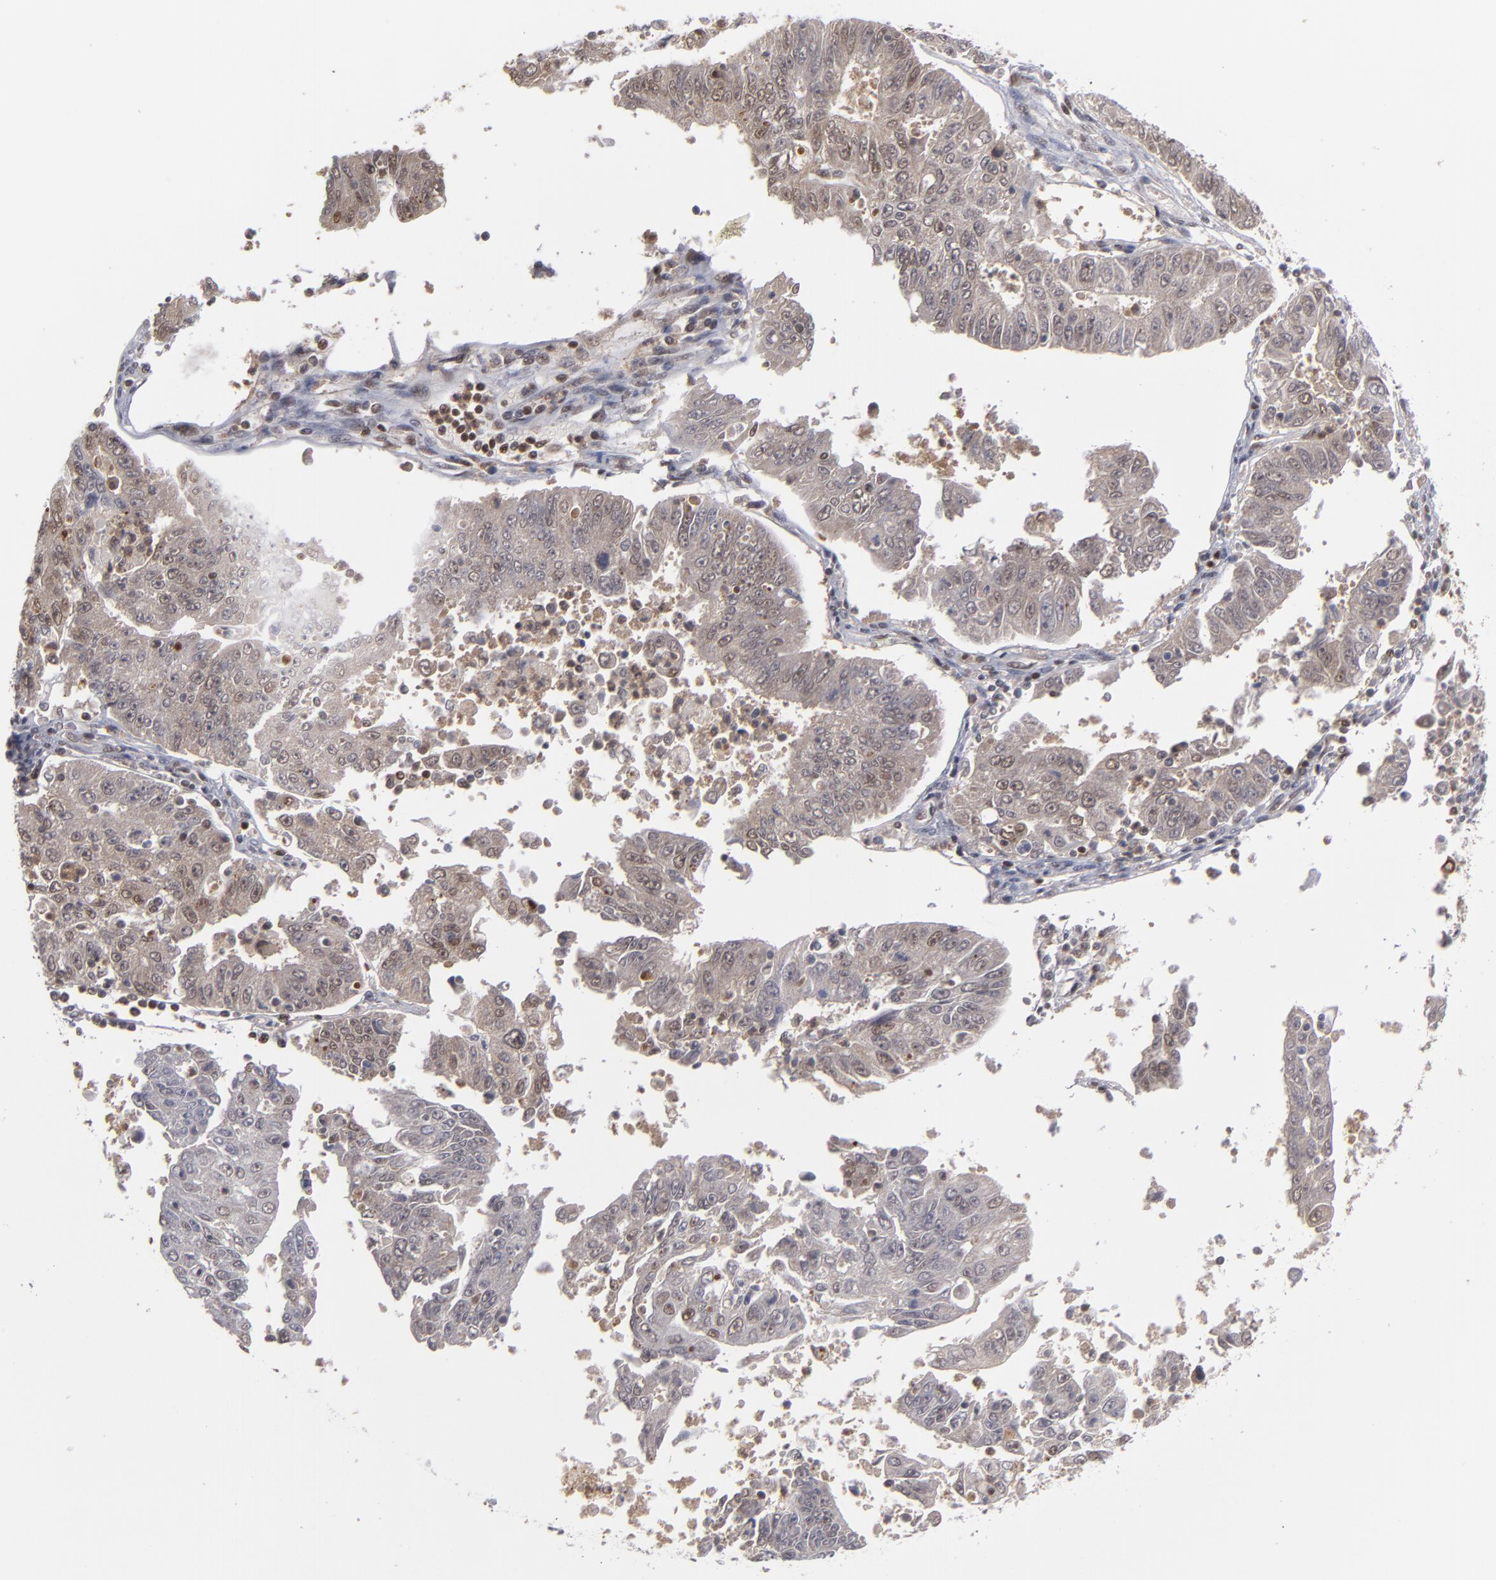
{"staining": {"intensity": "weak", "quantity": "25%-75%", "location": "cytoplasmic/membranous,nuclear"}, "tissue": "endometrial cancer", "cell_type": "Tumor cells", "image_type": "cancer", "snomed": [{"axis": "morphology", "description": "Adenocarcinoma, NOS"}, {"axis": "topography", "description": "Endometrium"}], "caption": "Tumor cells reveal weak cytoplasmic/membranous and nuclear expression in about 25%-75% of cells in endometrial adenocarcinoma.", "gene": "GSR", "patient": {"sex": "female", "age": 42}}